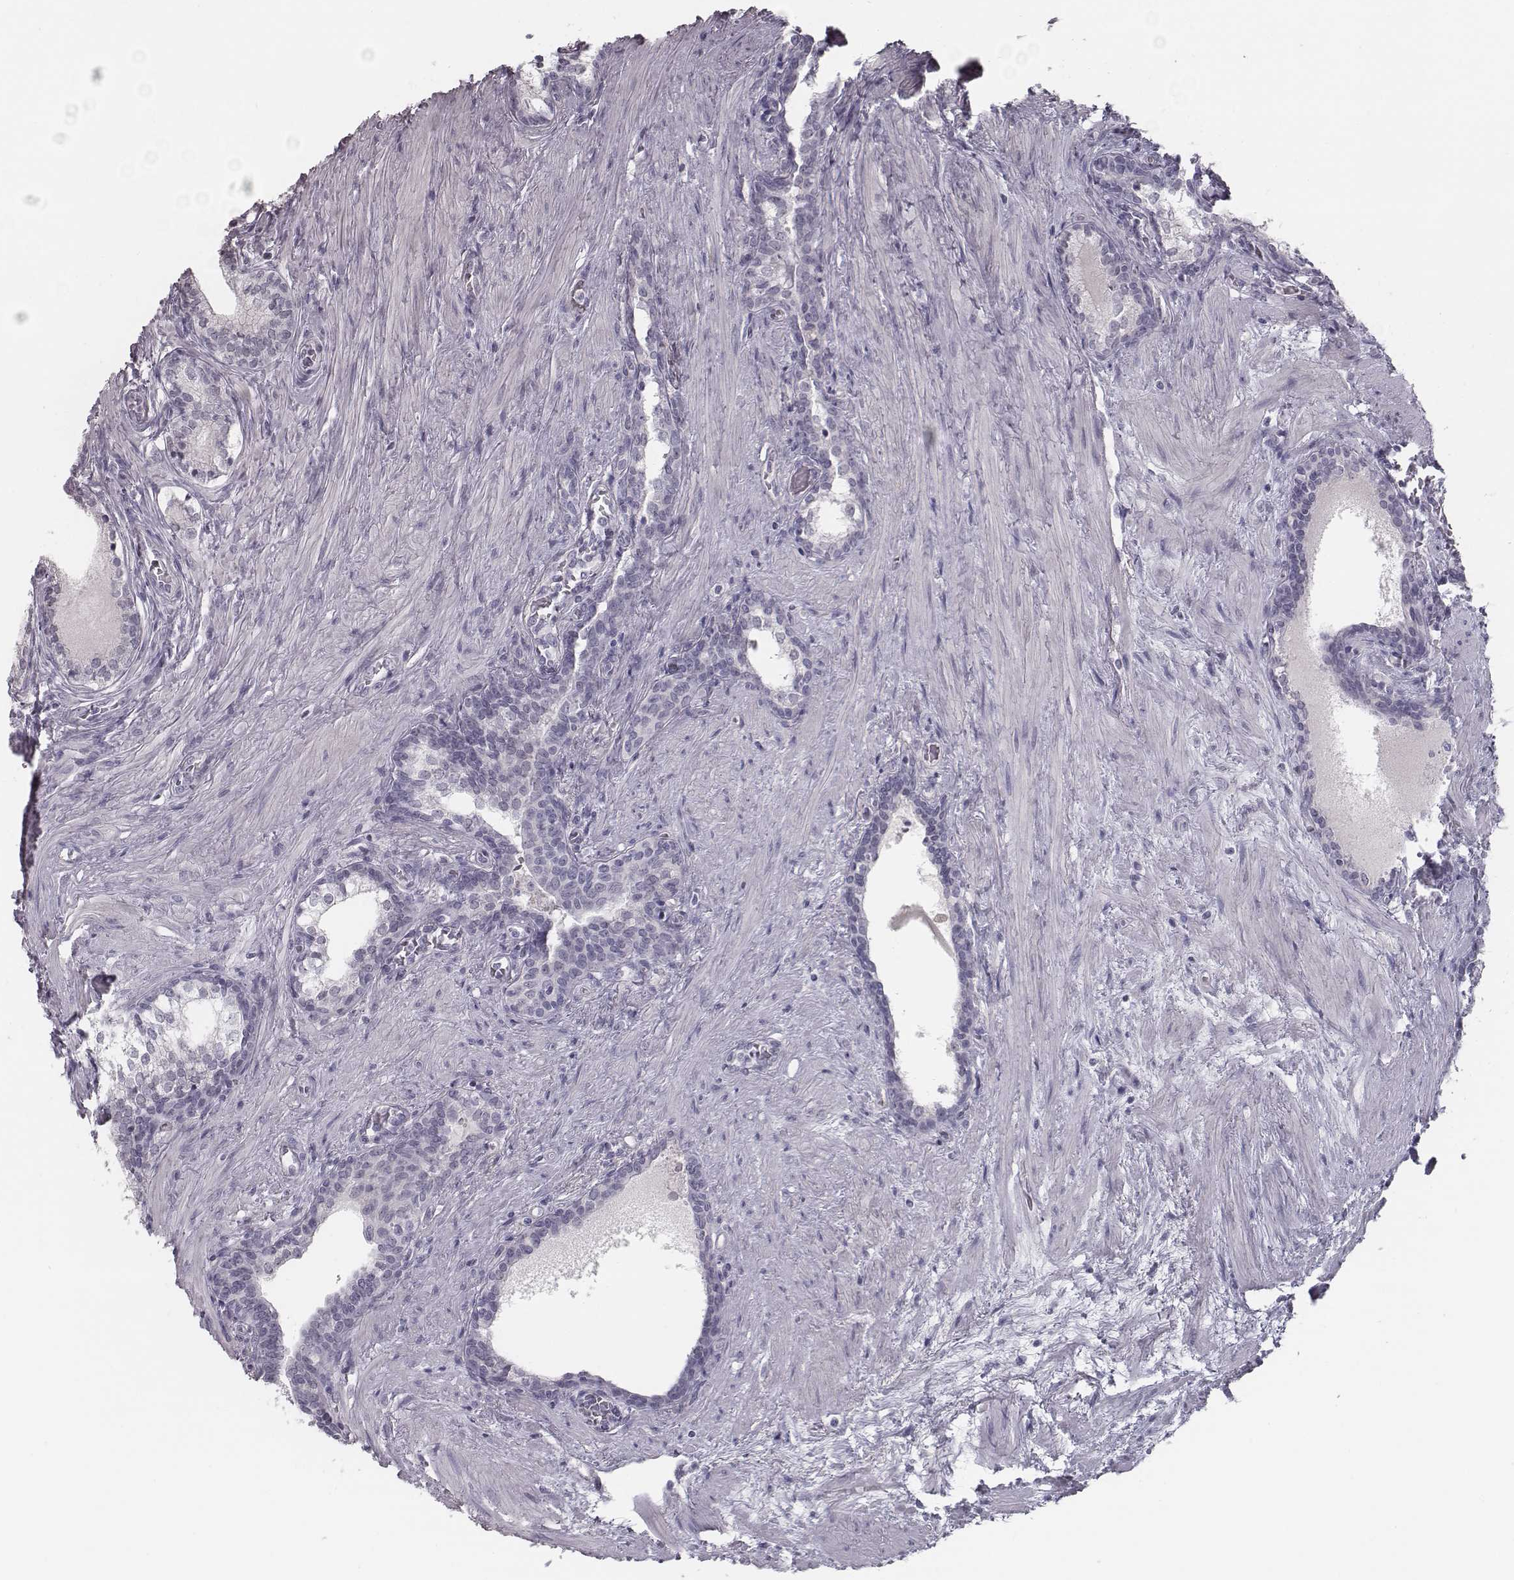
{"staining": {"intensity": "negative", "quantity": "none", "location": "none"}, "tissue": "prostate cancer", "cell_type": "Tumor cells", "image_type": "cancer", "snomed": [{"axis": "morphology", "description": "Adenocarcinoma, NOS"}, {"axis": "morphology", "description": "Adenocarcinoma, High grade"}, {"axis": "topography", "description": "Prostate"}], "caption": "DAB (3,3'-diaminobenzidine) immunohistochemical staining of prostate cancer (adenocarcinoma) reveals no significant positivity in tumor cells.", "gene": "SEPTIN14", "patient": {"sex": "male", "age": 61}}